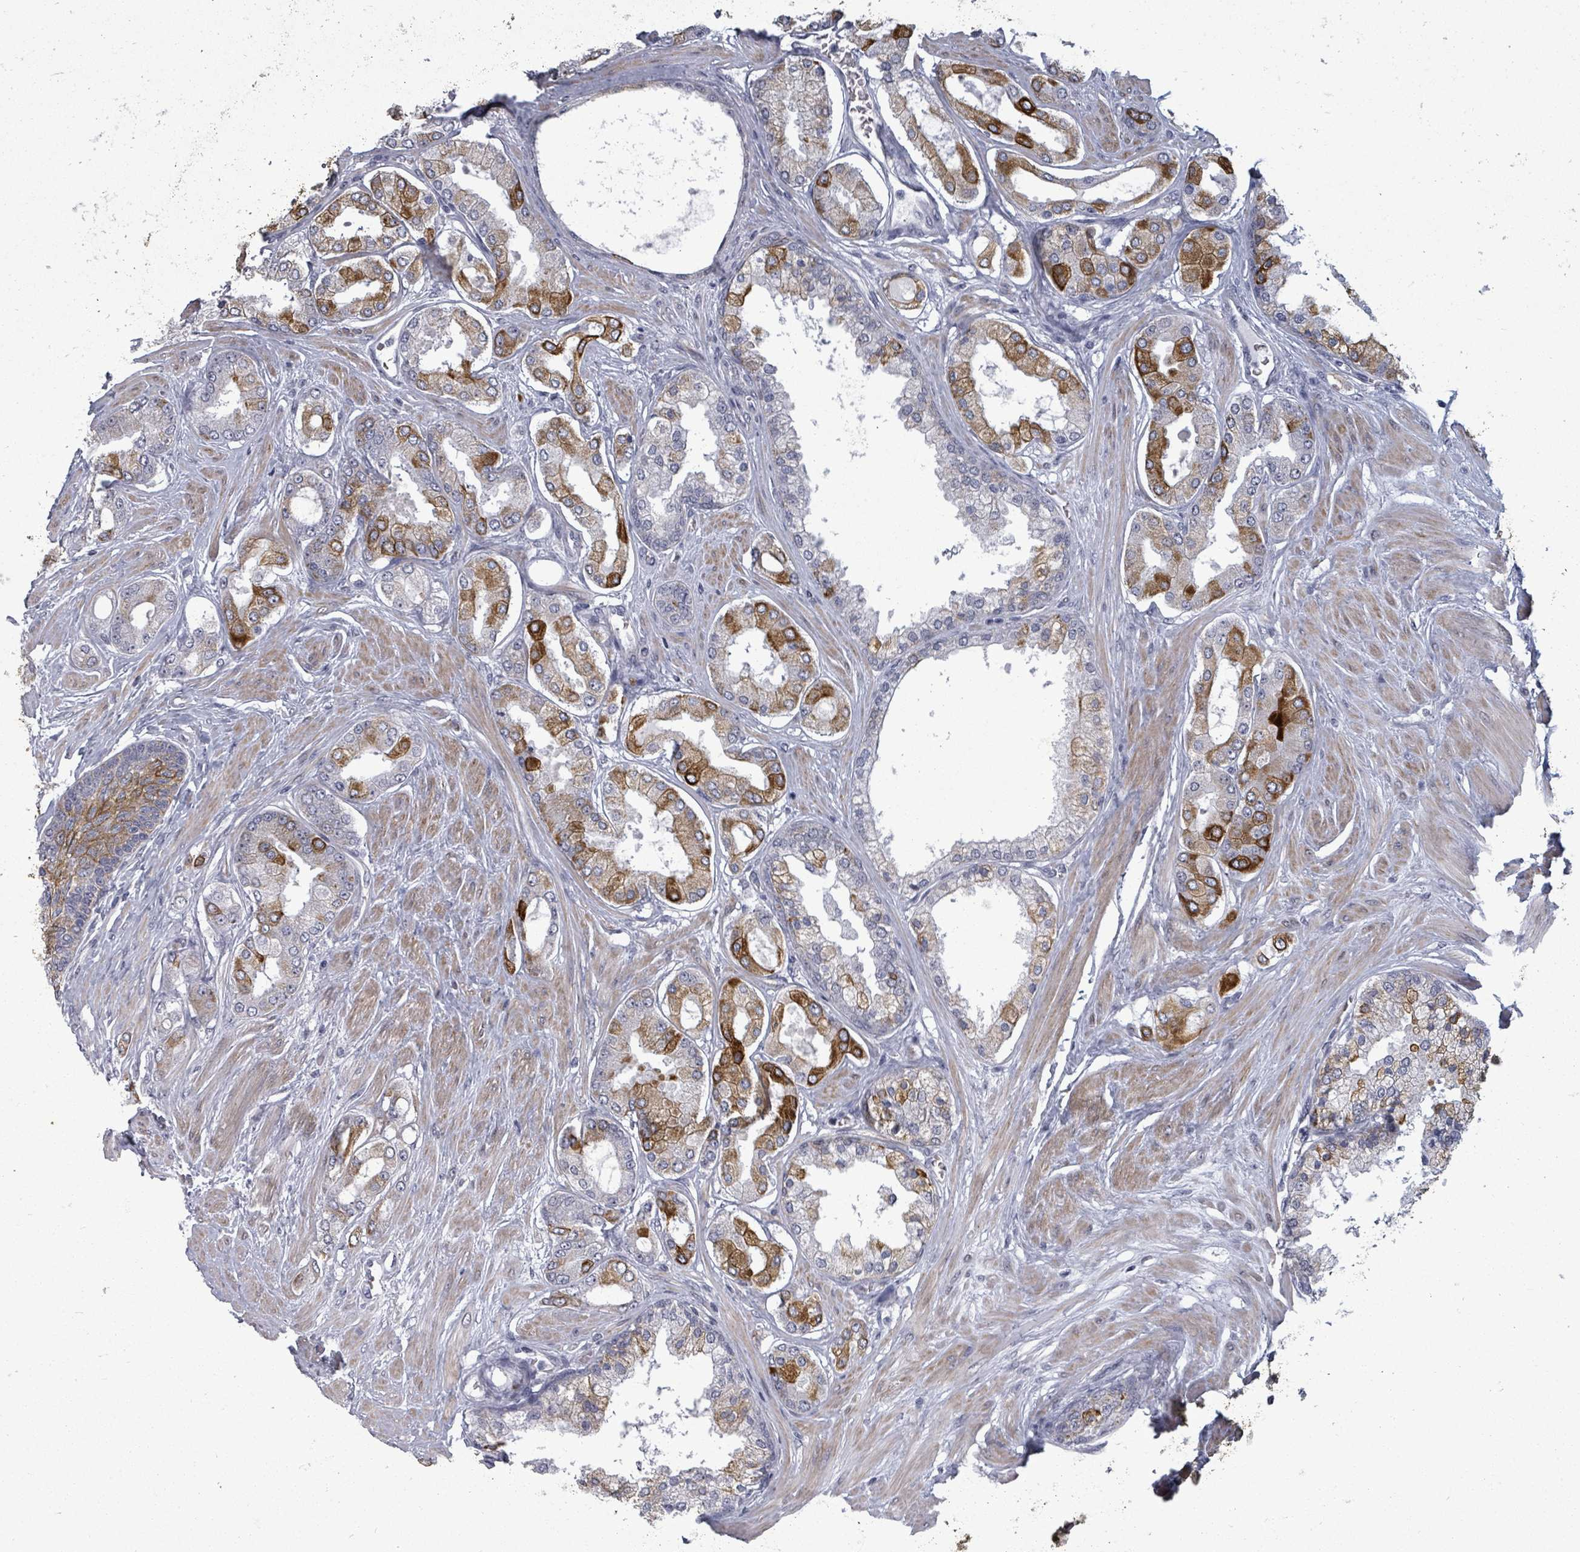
{"staining": {"intensity": "strong", "quantity": "25%-75%", "location": "cytoplasmic/membranous"}, "tissue": "prostate cancer", "cell_type": "Tumor cells", "image_type": "cancer", "snomed": [{"axis": "morphology", "description": "Adenocarcinoma, Low grade"}, {"axis": "topography", "description": "Prostate"}], "caption": "High-magnification brightfield microscopy of prostate cancer stained with DAB (3,3'-diaminobenzidine) (brown) and counterstained with hematoxylin (blue). tumor cells exhibit strong cytoplasmic/membranous positivity is identified in about25%-75% of cells. The protein of interest is stained brown, and the nuclei are stained in blue (DAB IHC with brightfield microscopy, high magnification).", "gene": "PTPN20", "patient": {"sex": "male", "age": 42}}